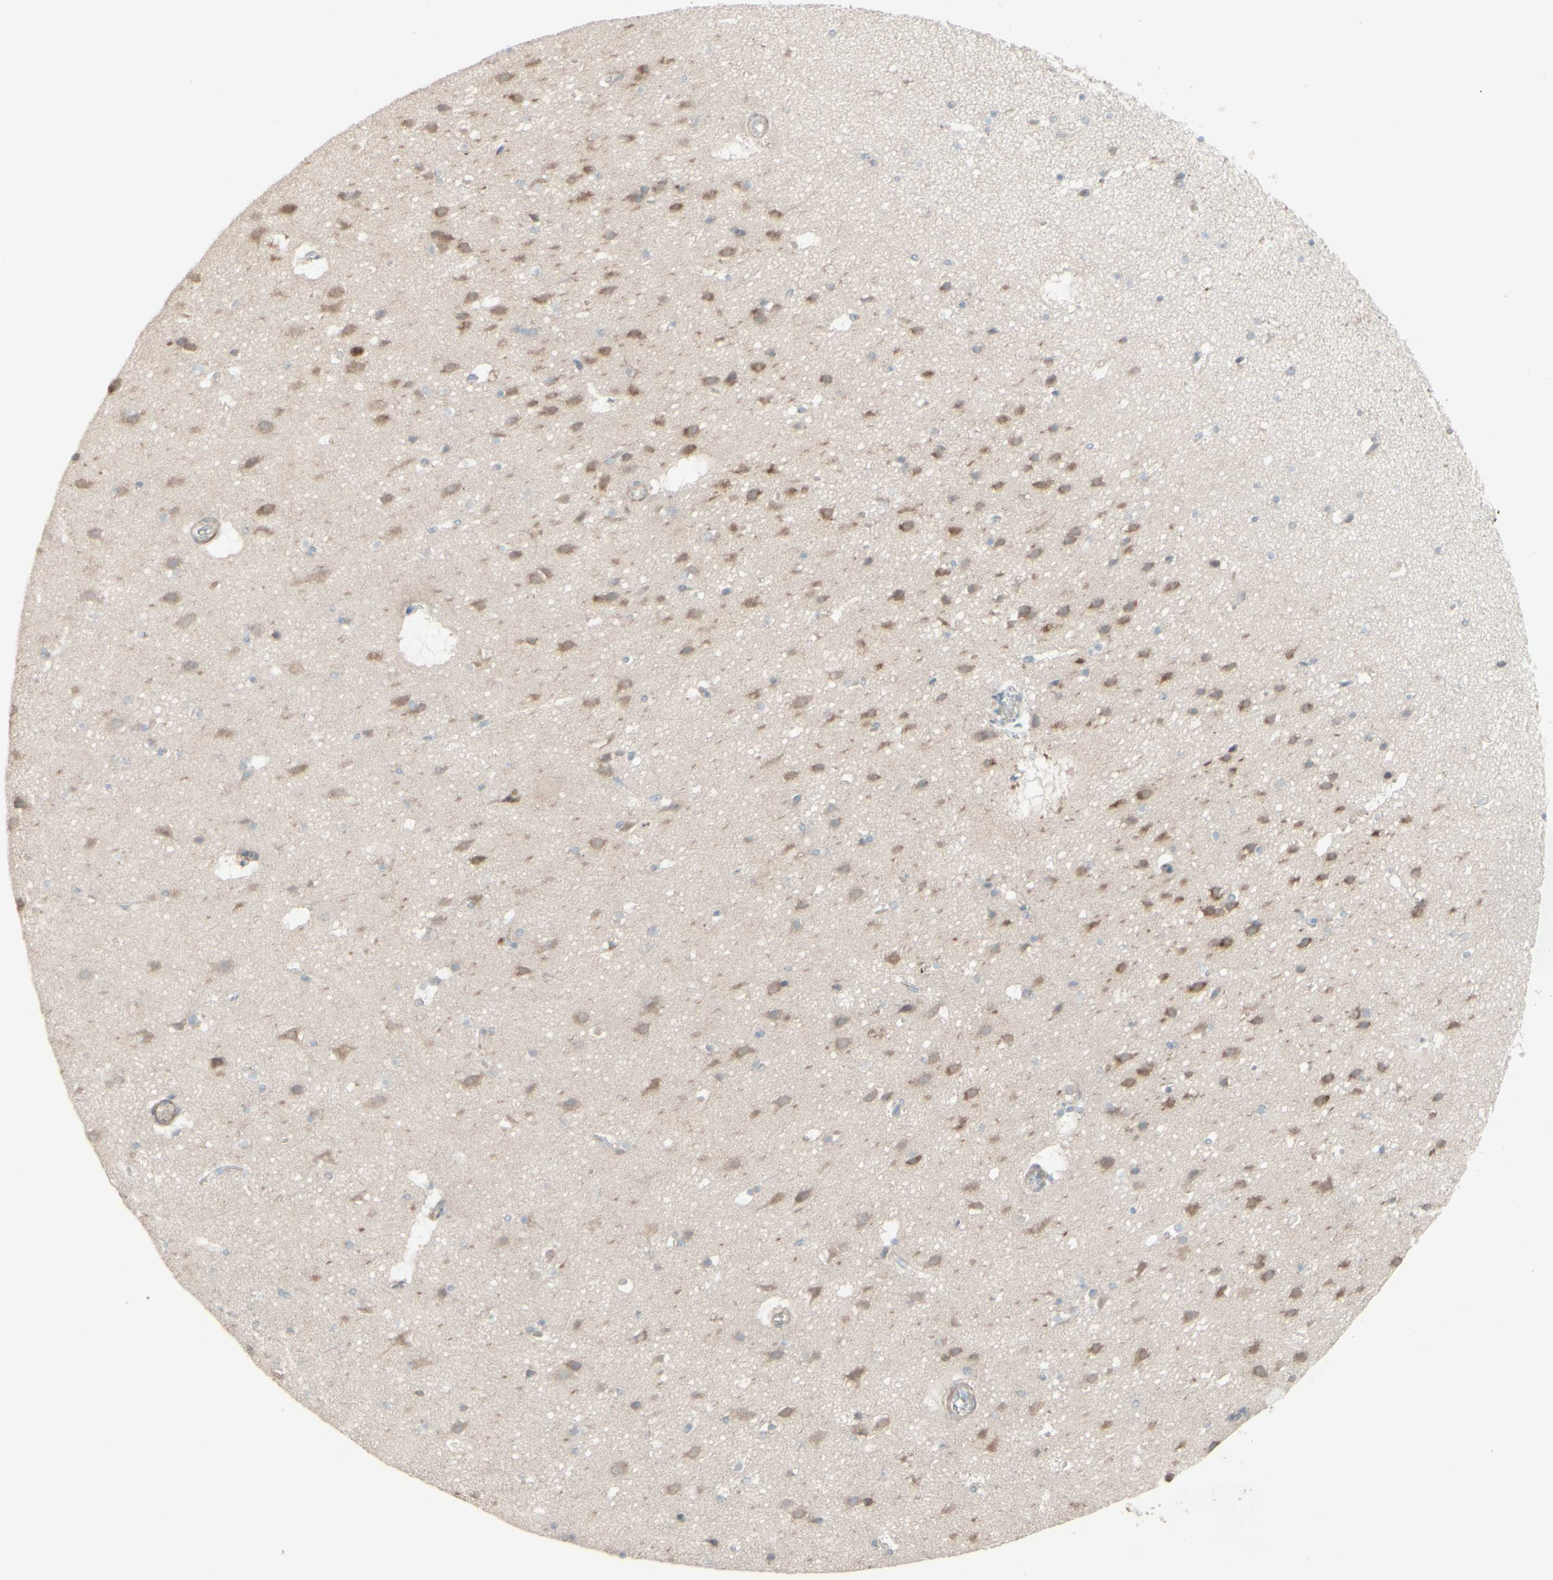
{"staining": {"intensity": "negative", "quantity": "none", "location": "none"}, "tissue": "cerebral cortex", "cell_type": "Endothelial cells", "image_type": "normal", "snomed": [{"axis": "morphology", "description": "Normal tissue, NOS"}, {"axis": "topography", "description": "Cerebral cortex"}], "caption": "A high-resolution image shows immunohistochemistry staining of normal cerebral cortex, which shows no significant staining in endothelial cells. Nuclei are stained in blue.", "gene": "GMNN", "patient": {"sex": "male", "age": 45}}